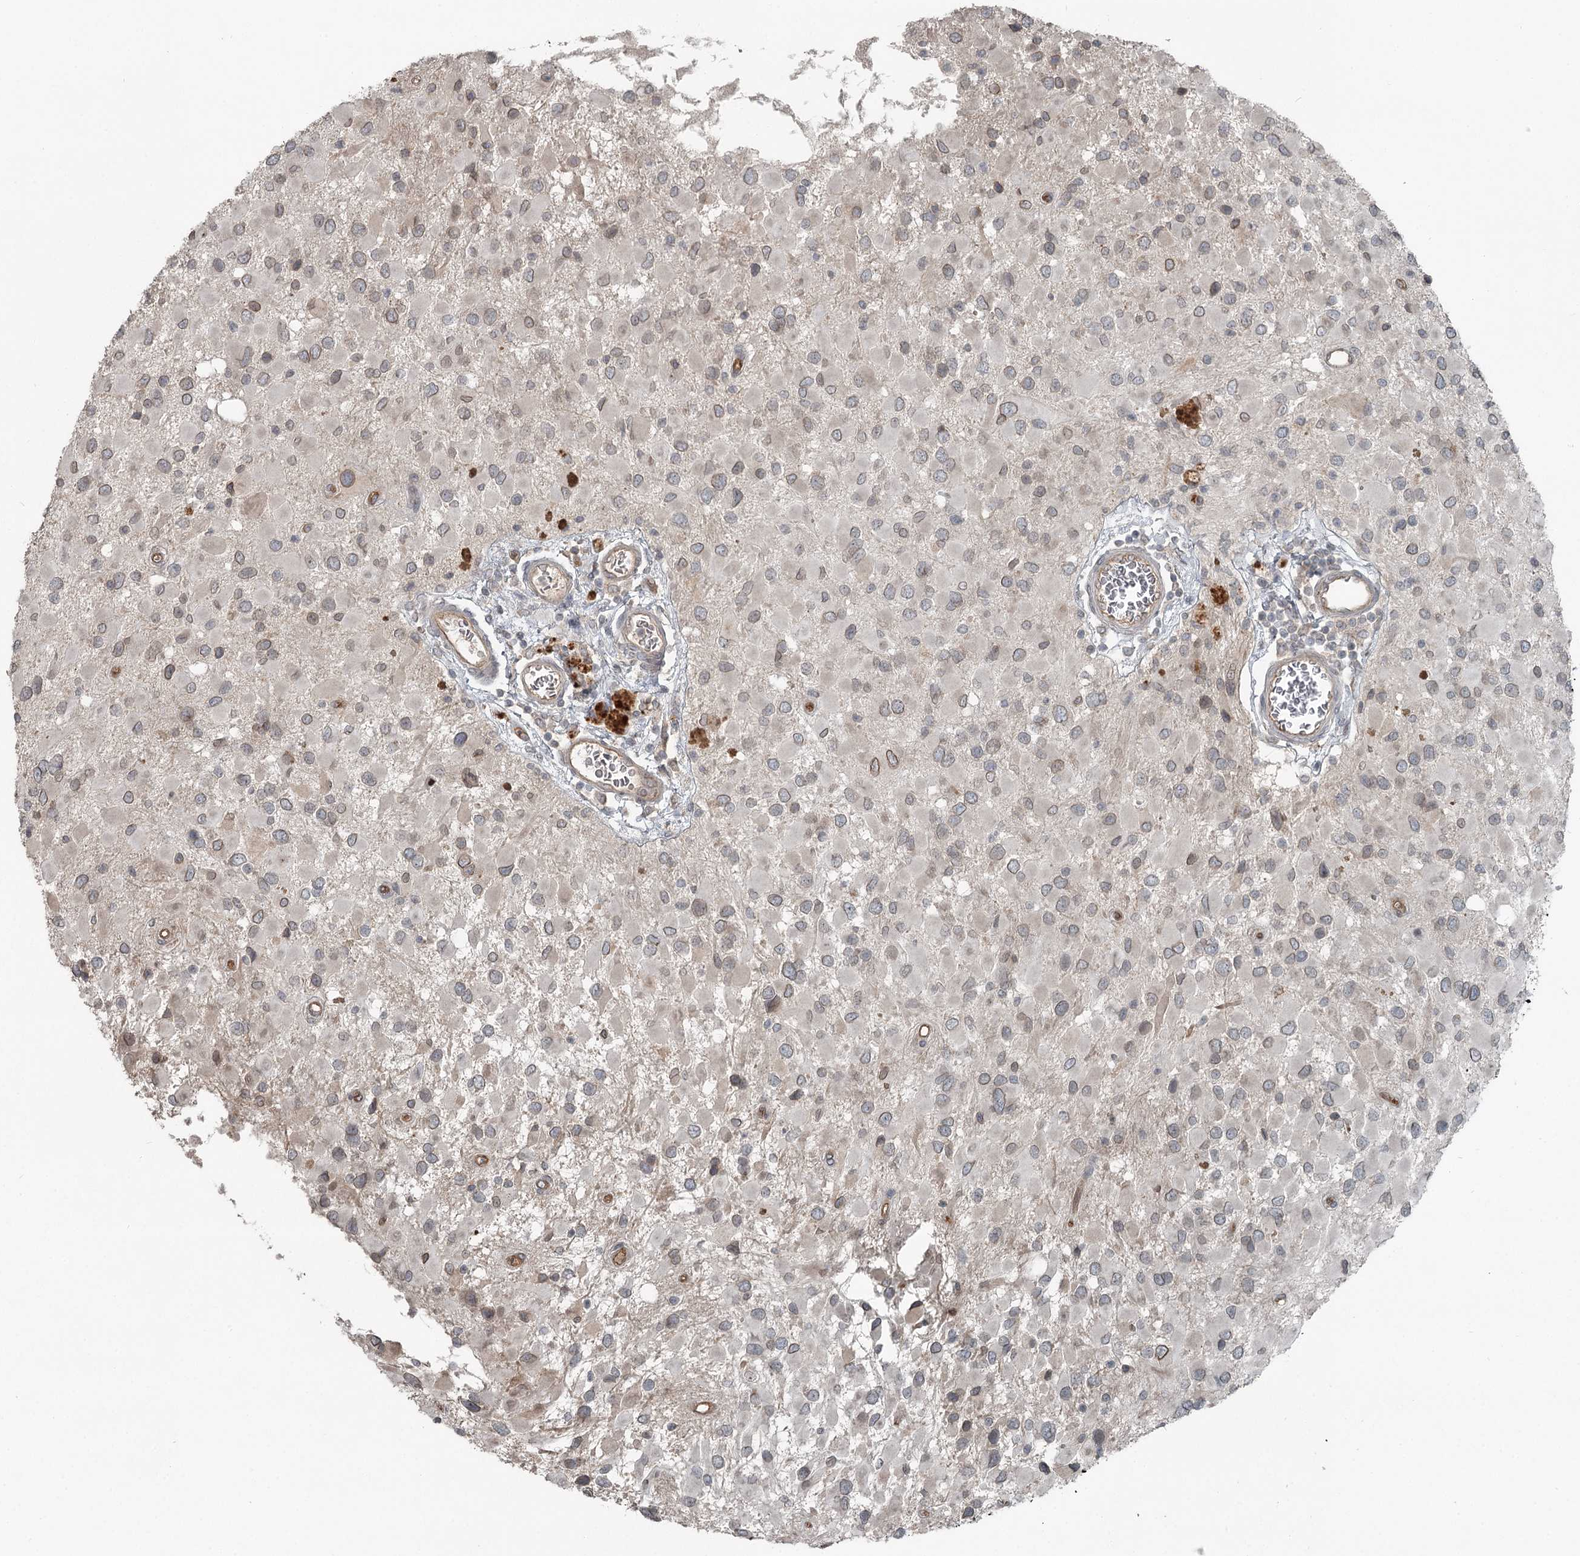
{"staining": {"intensity": "weak", "quantity": "25%-75%", "location": "cytoplasmic/membranous,nuclear"}, "tissue": "glioma", "cell_type": "Tumor cells", "image_type": "cancer", "snomed": [{"axis": "morphology", "description": "Glioma, malignant, High grade"}, {"axis": "topography", "description": "Brain"}], "caption": "Immunohistochemistry histopathology image of human malignant high-grade glioma stained for a protein (brown), which shows low levels of weak cytoplasmic/membranous and nuclear expression in about 25%-75% of tumor cells.", "gene": "SLC39A8", "patient": {"sex": "male", "age": 53}}